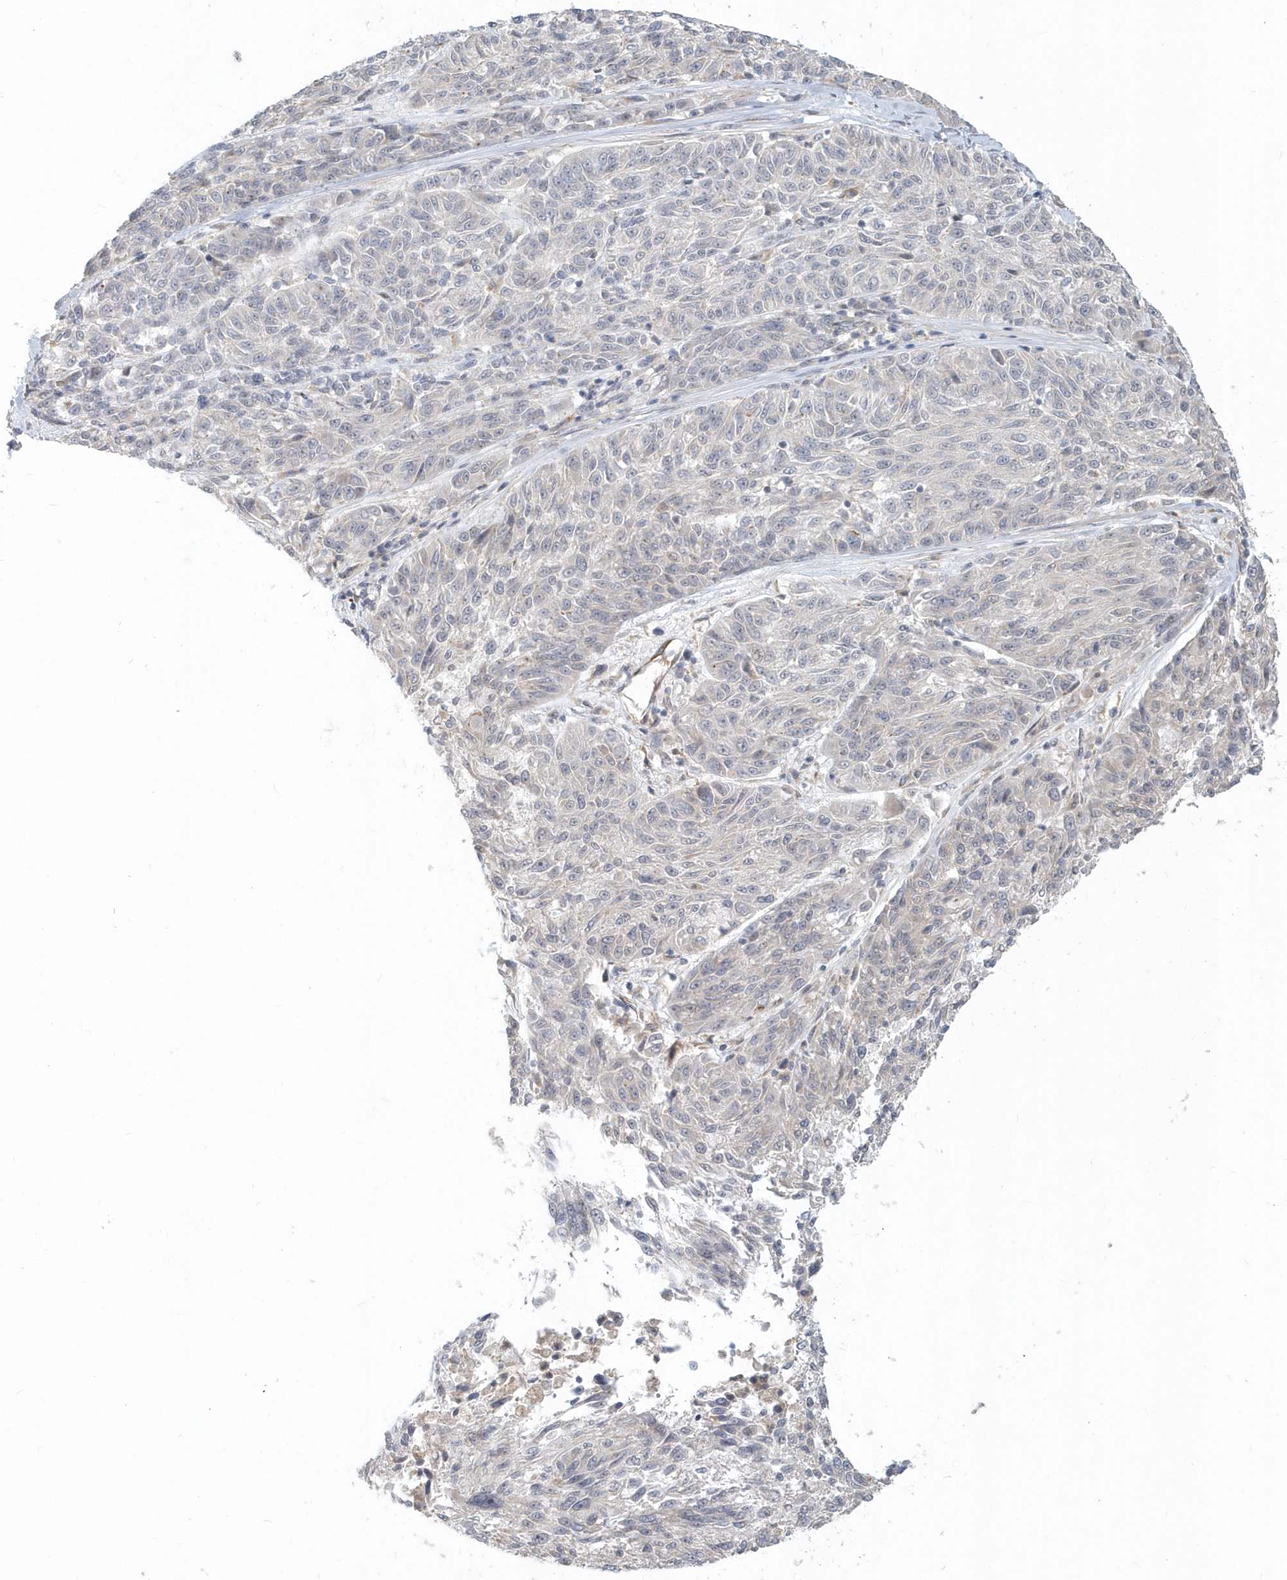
{"staining": {"intensity": "negative", "quantity": "none", "location": "none"}, "tissue": "melanoma", "cell_type": "Tumor cells", "image_type": "cancer", "snomed": [{"axis": "morphology", "description": "Malignant melanoma, NOS"}, {"axis": "topography", "description": "Skin"}], "caption": "A high-resolution micrograph shows IHC staining of melanoma, which displays no significant staining in tumor cells.", "gene": "NAPB", "patient": {"sex": "male", "age": 53}}